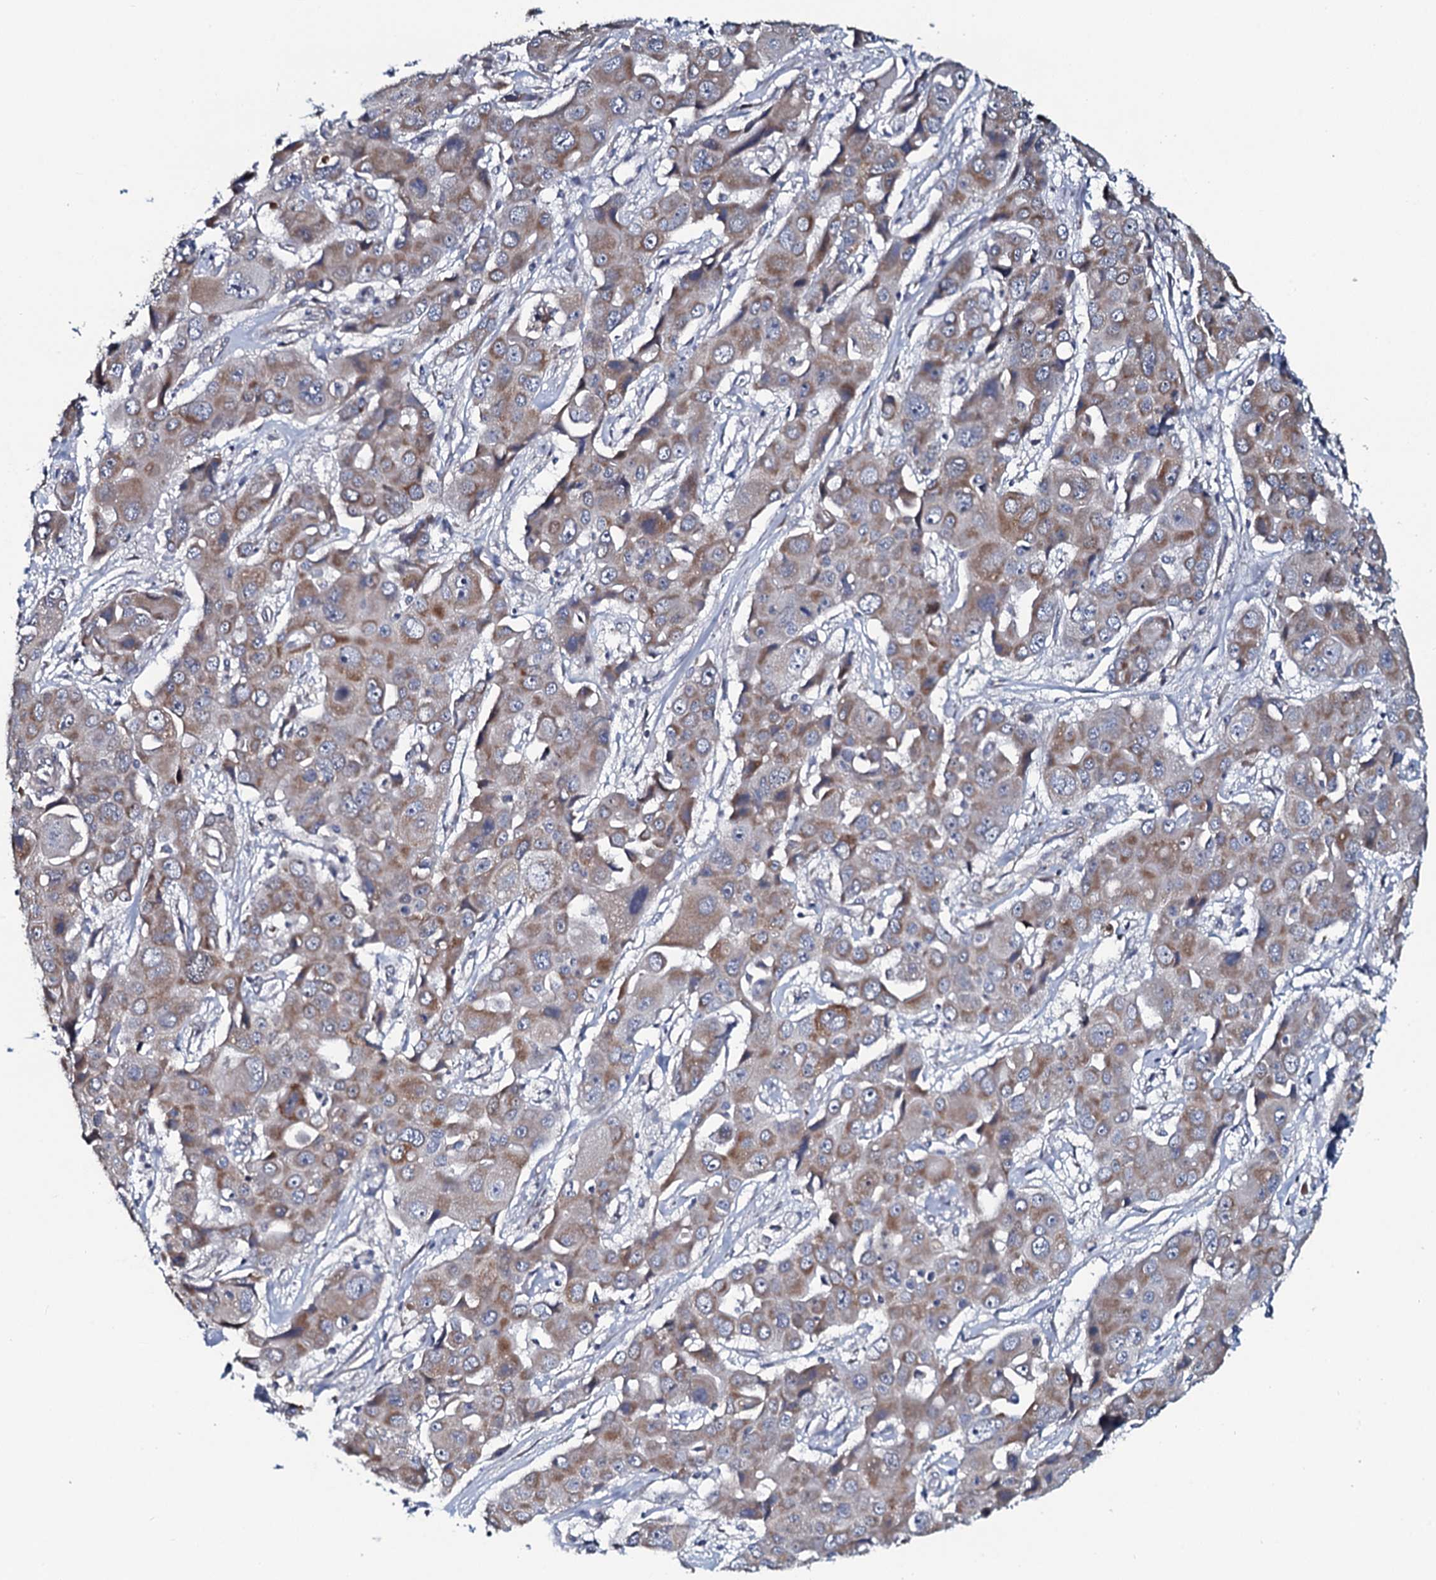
{"staining": {"intensity": "weak", "quantity": ">75%", "location": "cytoplasmic/membranous"}, "tissue": "liver cancer", "cell_type": "Tumor cells", "image_type": "cancer", "snomed": [{"axis": "morphology", "description": "Cholangiocarcinoma"}, {"axis": "topography", "description": "Liver"}], "caption": "The micrograph shows staining of liver cholangiocarcinoma, revealing weak cytoplasmic/membranous protein expression (brown color) within tumor cells. Nuclei are stained in blue.", "gene": "KCTD4", "patient": {"sex": "male", "age": 67}}